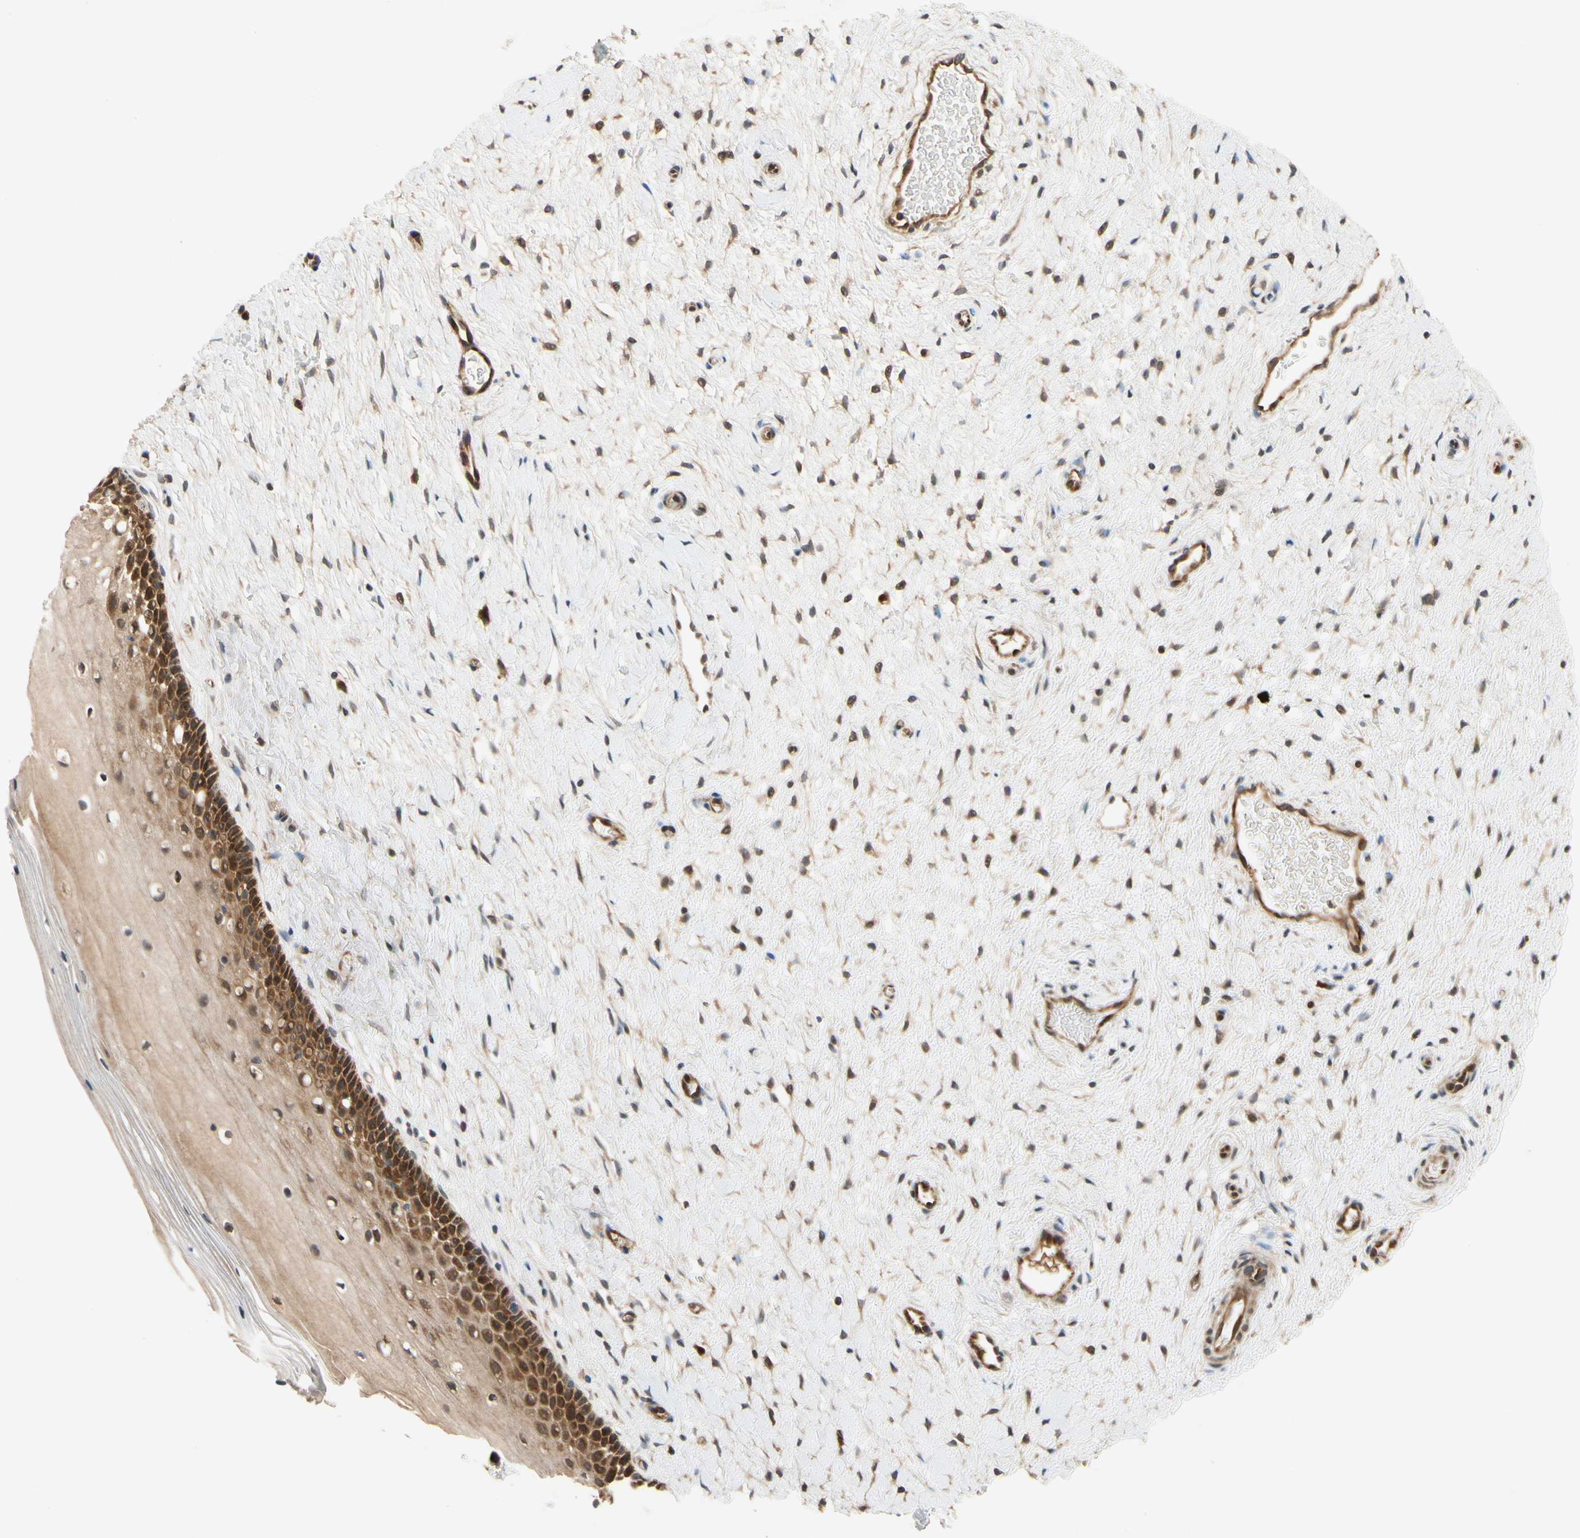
{"staining": {"intensity": "strong", "quantity": ">75%", "location": "cytoplasmic/membranous"}, "tissue": "cervix", "cell_type": "Glandular cells", "image_type": "normal", "snomed": [{"axis": "morphology", "description": "Normal tissue, NOS"}, {"axis": "topography", "description": "Cervix"}], "caption": "Cervix stained with DAB (3,3'-diaminobenzidine) immunohistochemistry exhibits high levels of strong cytoplasmic/membranous positivity in approximately >75% of glandular cells. Using DAB (brown) and hematoxylin (blue) stains, captured at high magnification using brightfield microscopy.", "gene": "TDRP", "patient": {"sex": "female", "age": 39}}